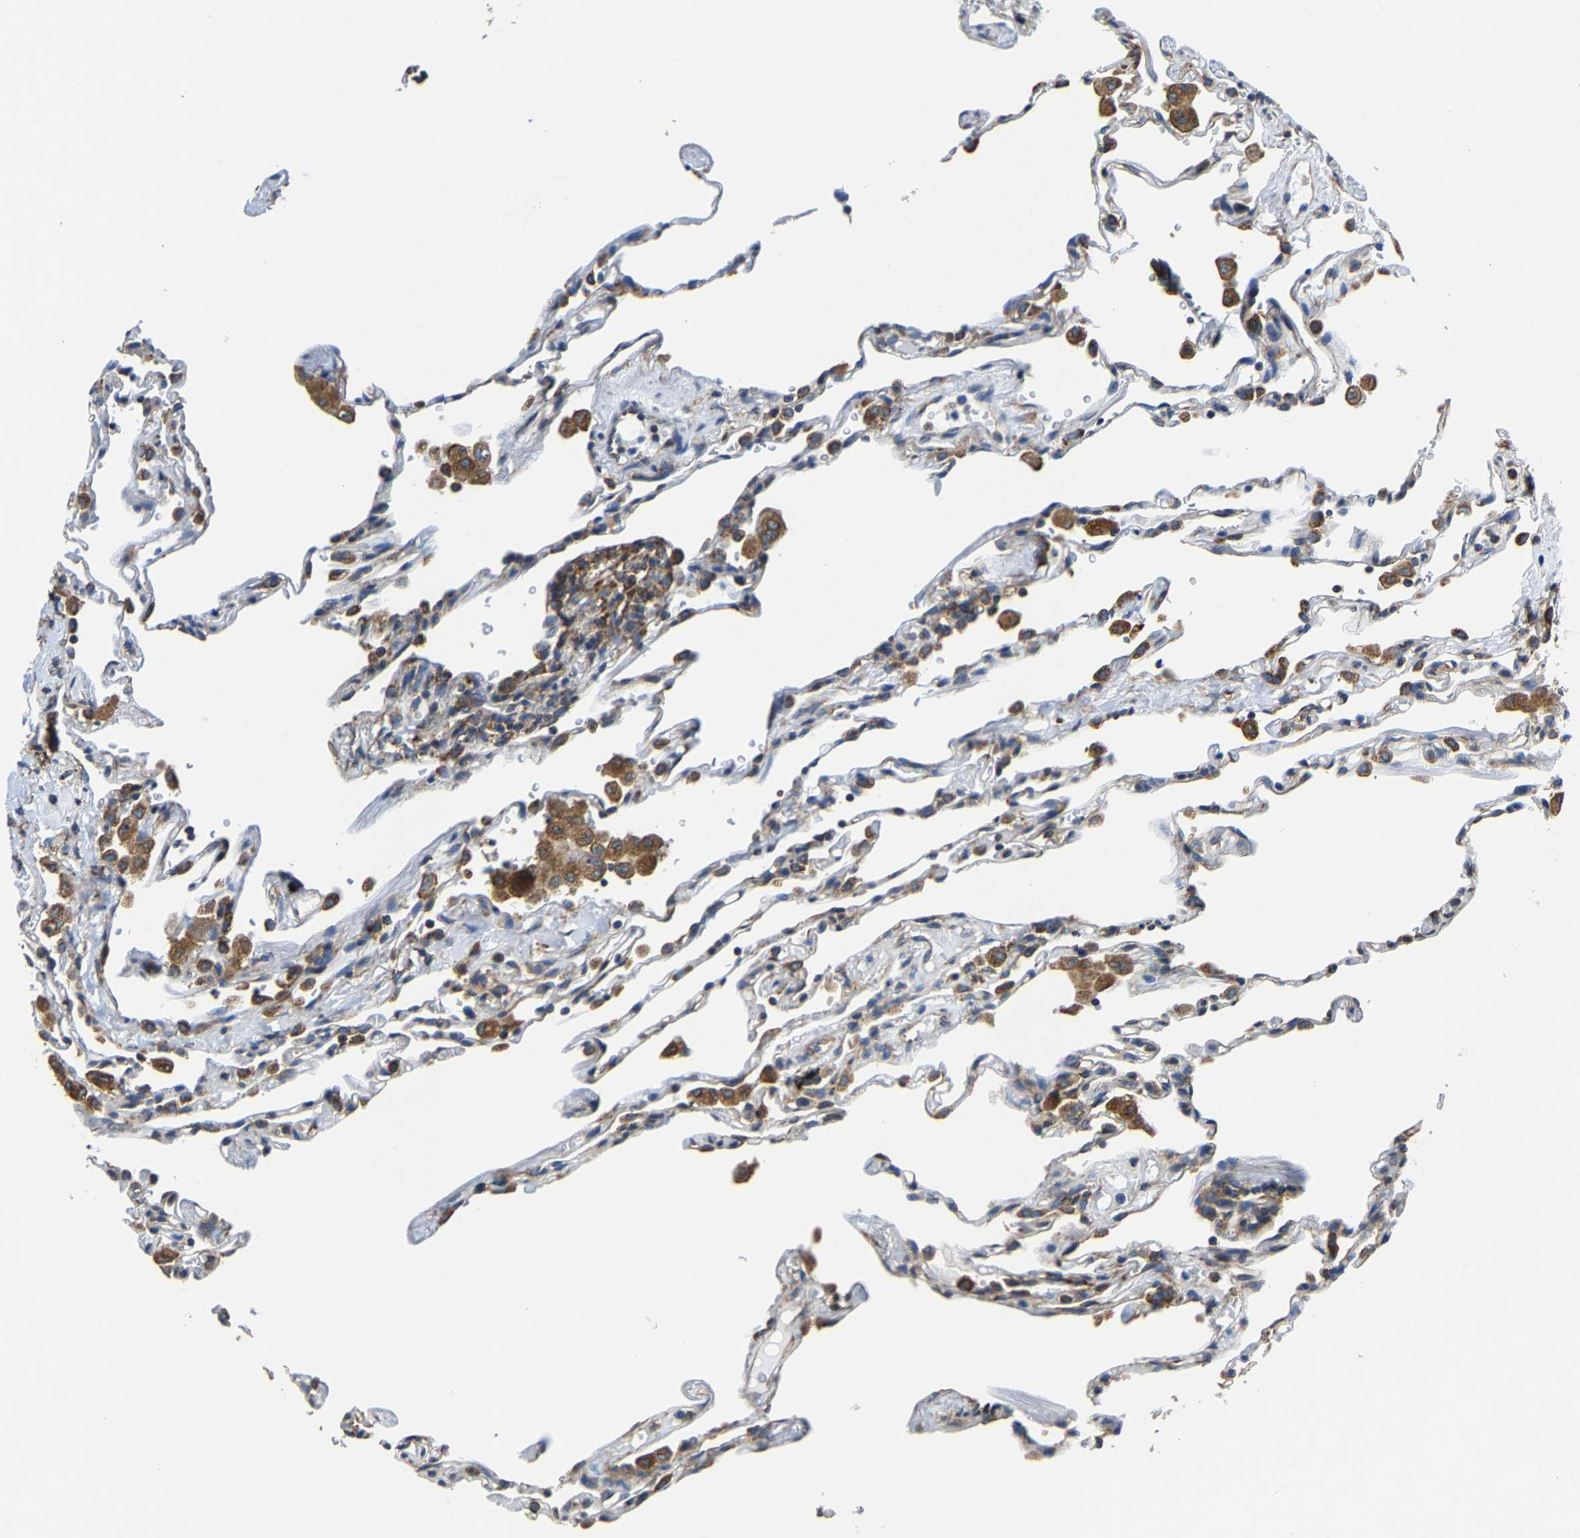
{"staining": {"intensity": "strong", "quantity": "25%-75%", "location": "cytoplasmic/membranous"}, "tissue": "lung", "cell_type": "Alveolar cells", "image_type": "normal", "snomed": [{"axis": "morphology", "description": "Normal tissue, NOS"}, {"axis": "topography", "description": "Lung"}], "caption": "Benign lung was stained to show a protein in brown. There is high levels of strong cytoplasmic/membranous expression in approximately 25%-75% of alveolar cells. (brown staining indicates protein expression, while blue staining denotes nuclei).", "gene": "G3BP2", "patient": {"sex": "male", "age": 59}}